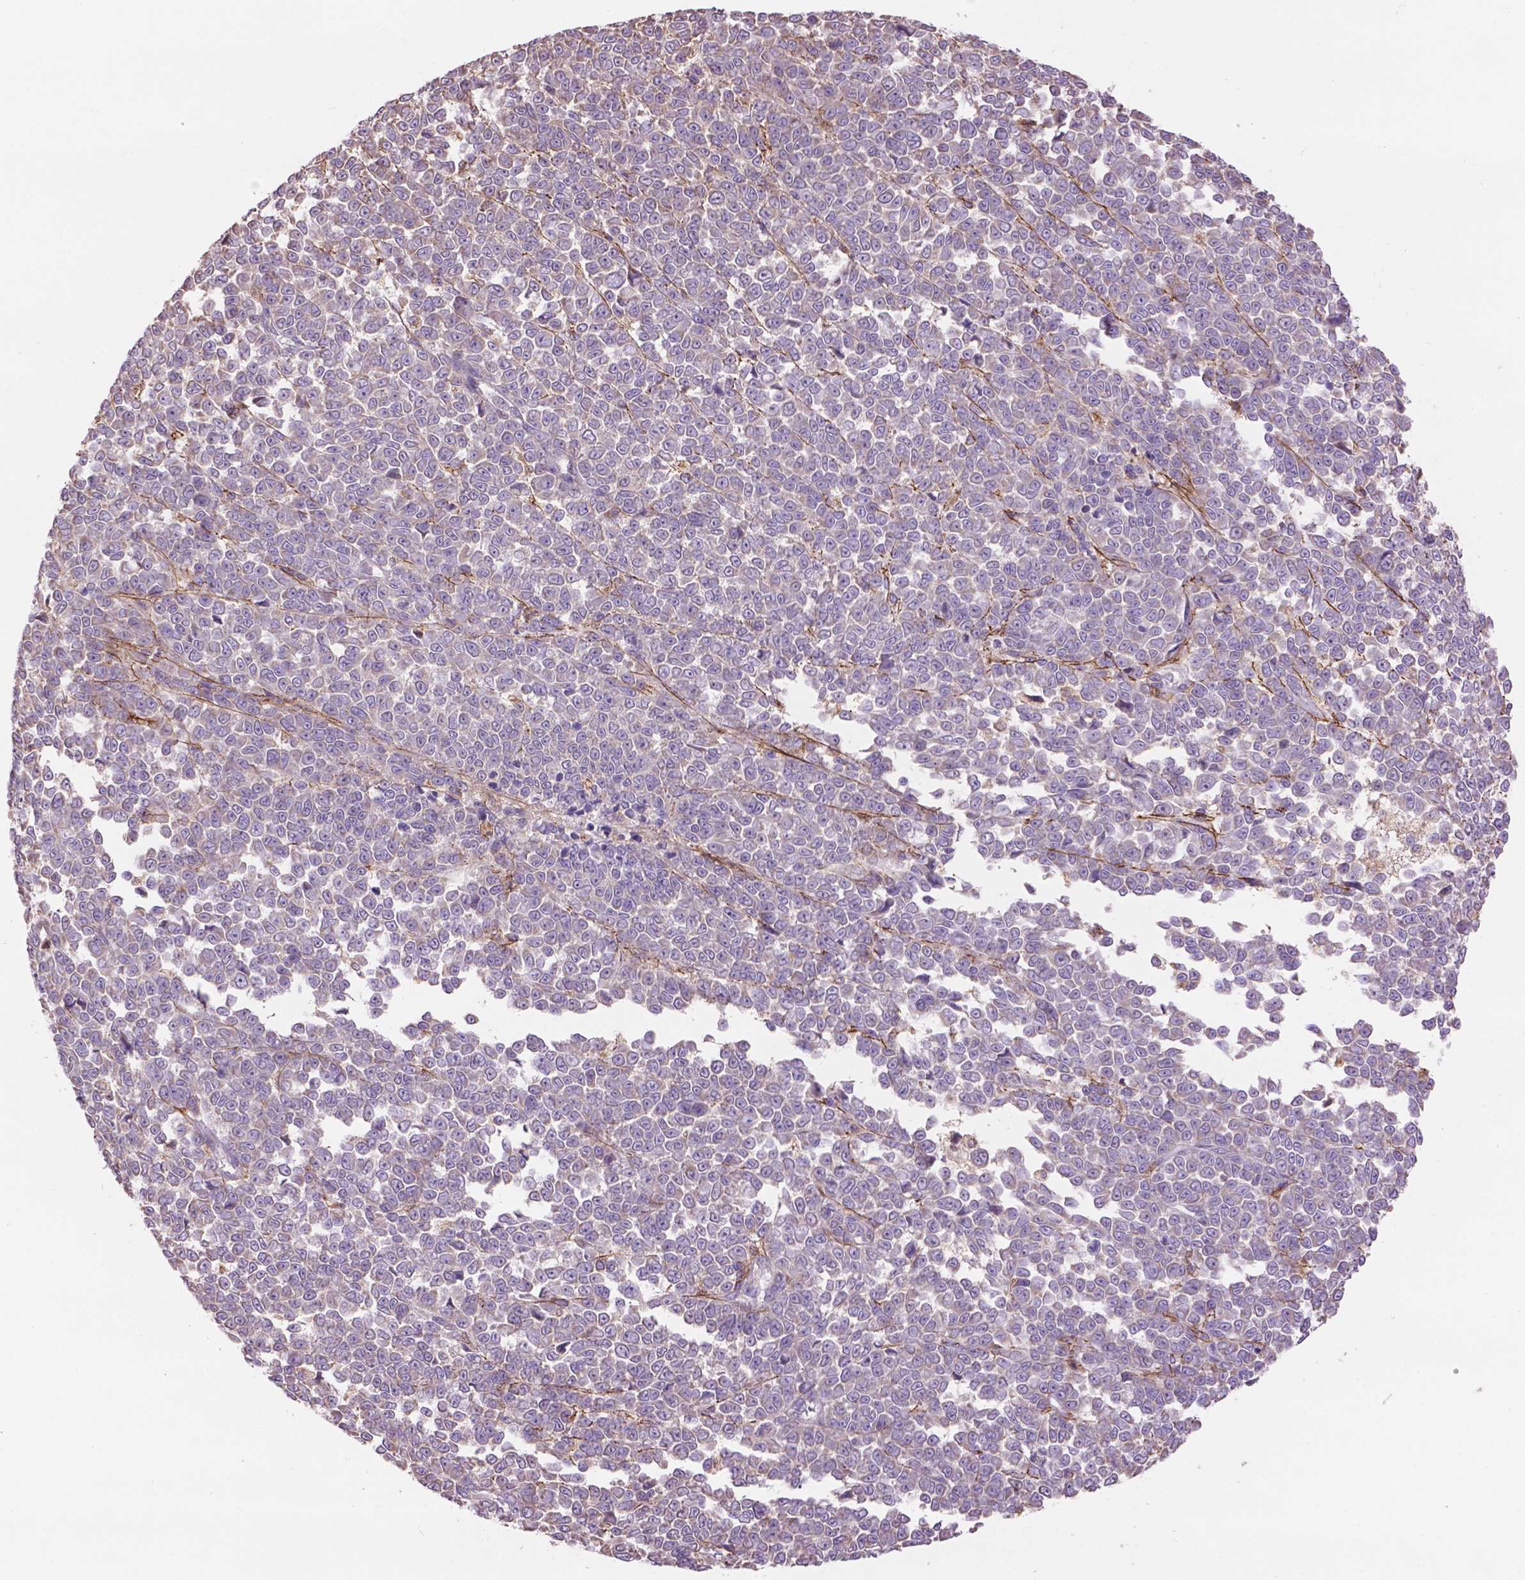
{"staining": {"intensity": "negative", "quantity": "none", "location": "none"}, "tissue": "melanoma", "cell_type": "Tumor cells", "image_type": "cancer", "snomed": [{"axis": "morphology", "description": "Malignant melanoma, NOS"}, {"axis": "topography", "description": "Skin"}], "caption": "High power microscopy photomicrograph of an immunohistochemistry (IHC) histopathology image of melanoma, revealing no significant expression in tumor cells.", "gene": "LRRC3C", "patient": {"sex": "female", "age": 95}}